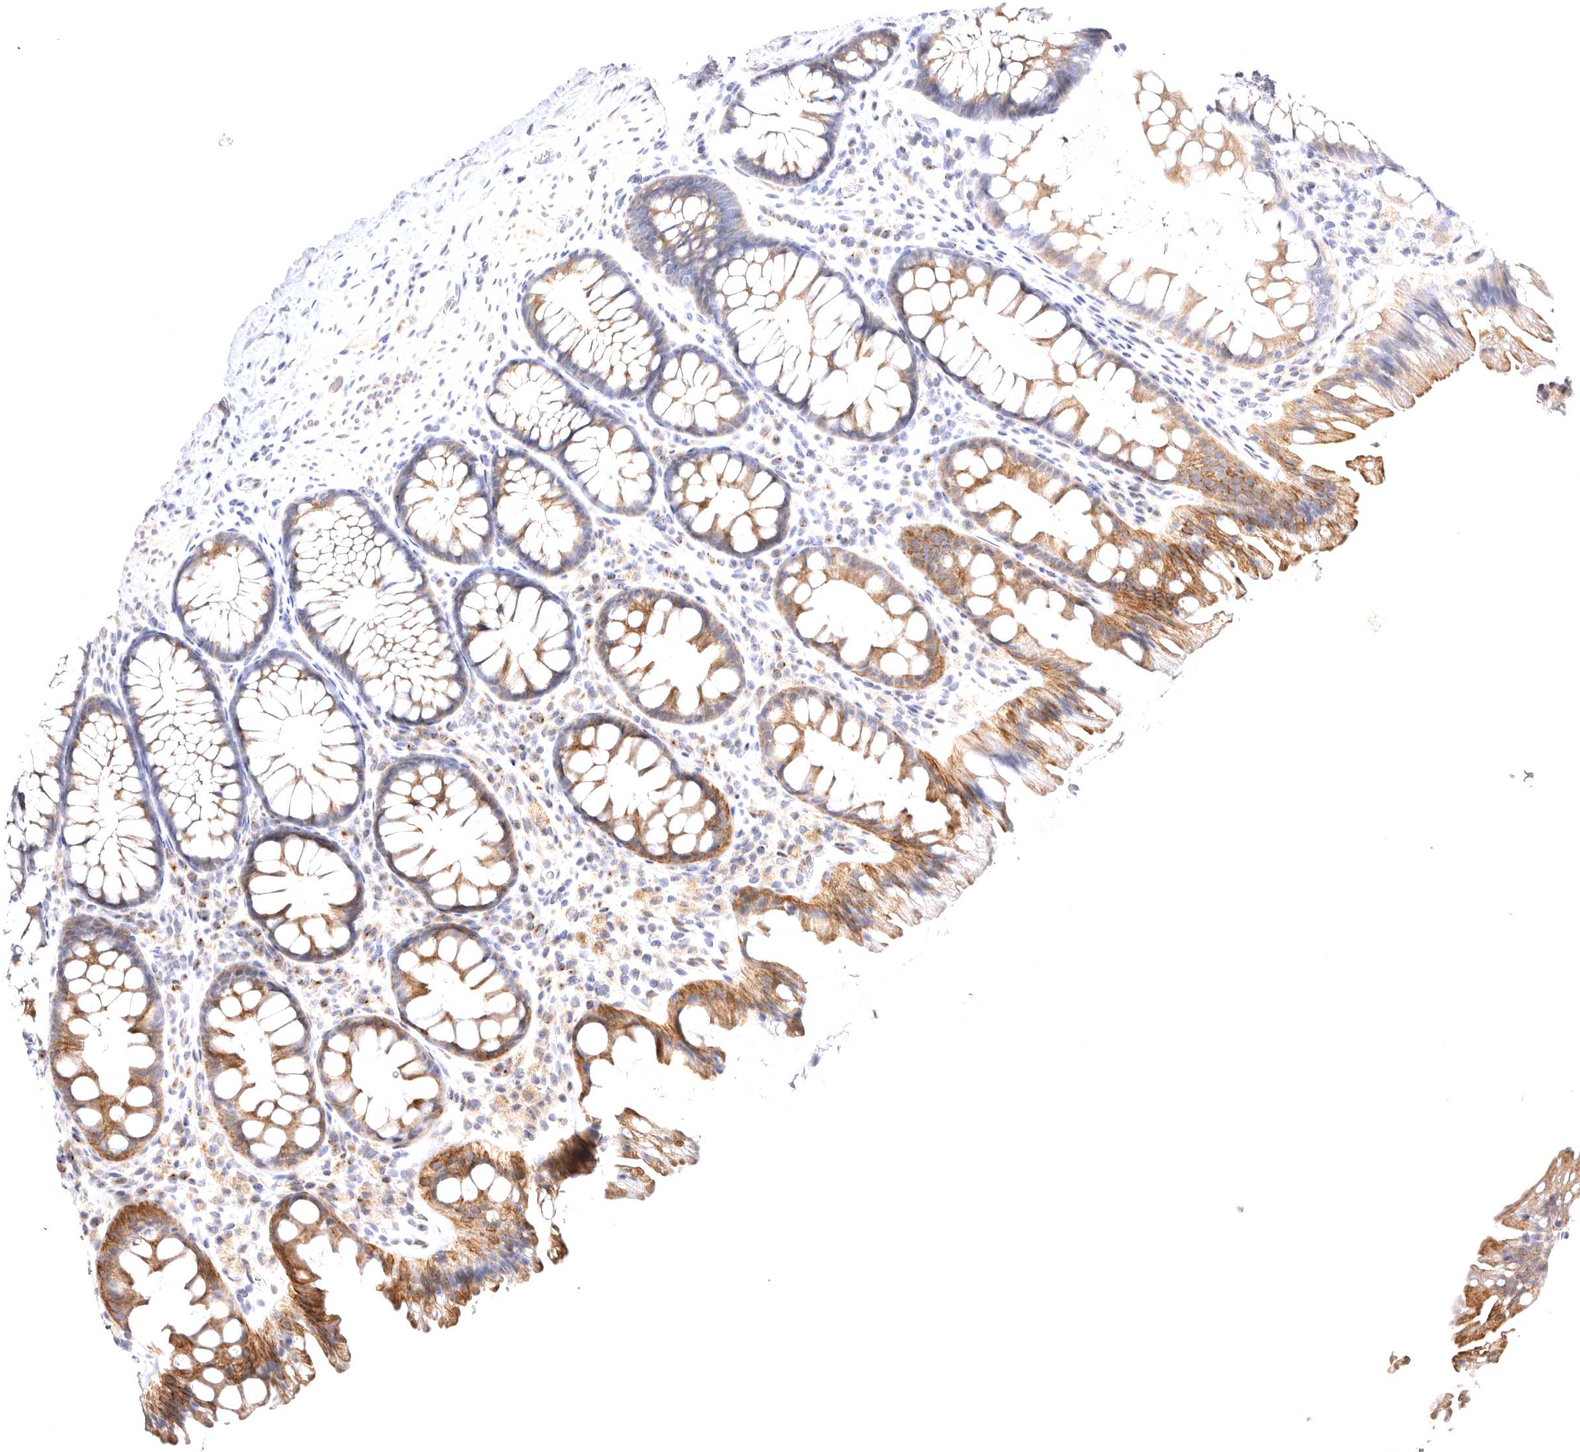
{"staining": {"intensity": "weak", "quantity": "<25%", "location": "cytoplasmic/membranous,nuclear"}, "tissue": "colon", "cell_type": "Endothelial cells", "image_type": "normal", "snomed": [{"axis": "morphology", "description": "Normal tissue, NOS"}, {"axis": "topography", "description": "Colon"}], "caption": "Colon stained for a protein using immunohistochemistry reveals no expression endothelial cells.", "gene": "VPS45", "patient": {"sex": "female", "age": 62}}